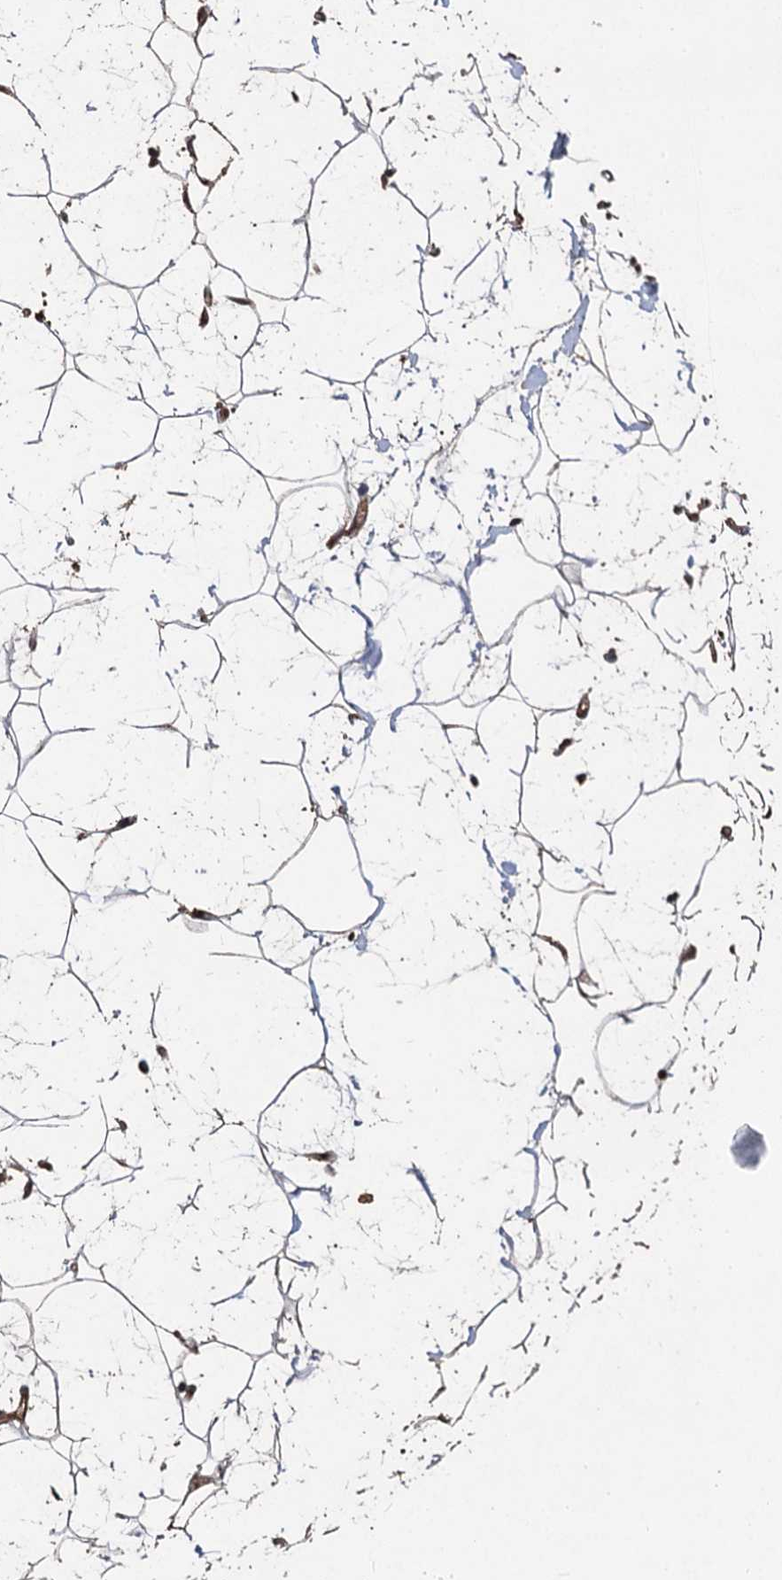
{"staining": {"intensity": "moderate", "quantity": ">75%", "location": "cytoplasmic/membranous"}, "tissue": "adipose tissue", "cell_type": "Adipocytes", "image_type": "normal", "snomed": [{"axis": "morphology", "description": "Normal tissue, NOS"}, {"axis": "topography", "description": "Breast"}], "caption": "Adipose tissue stained with a brown dye exhibits moderate cytoplasmic/membranous positive staining in approximately >75% of adipocytes.", "gene": "BCL2L2", "patient": {"sex": "female", "age": 26}}